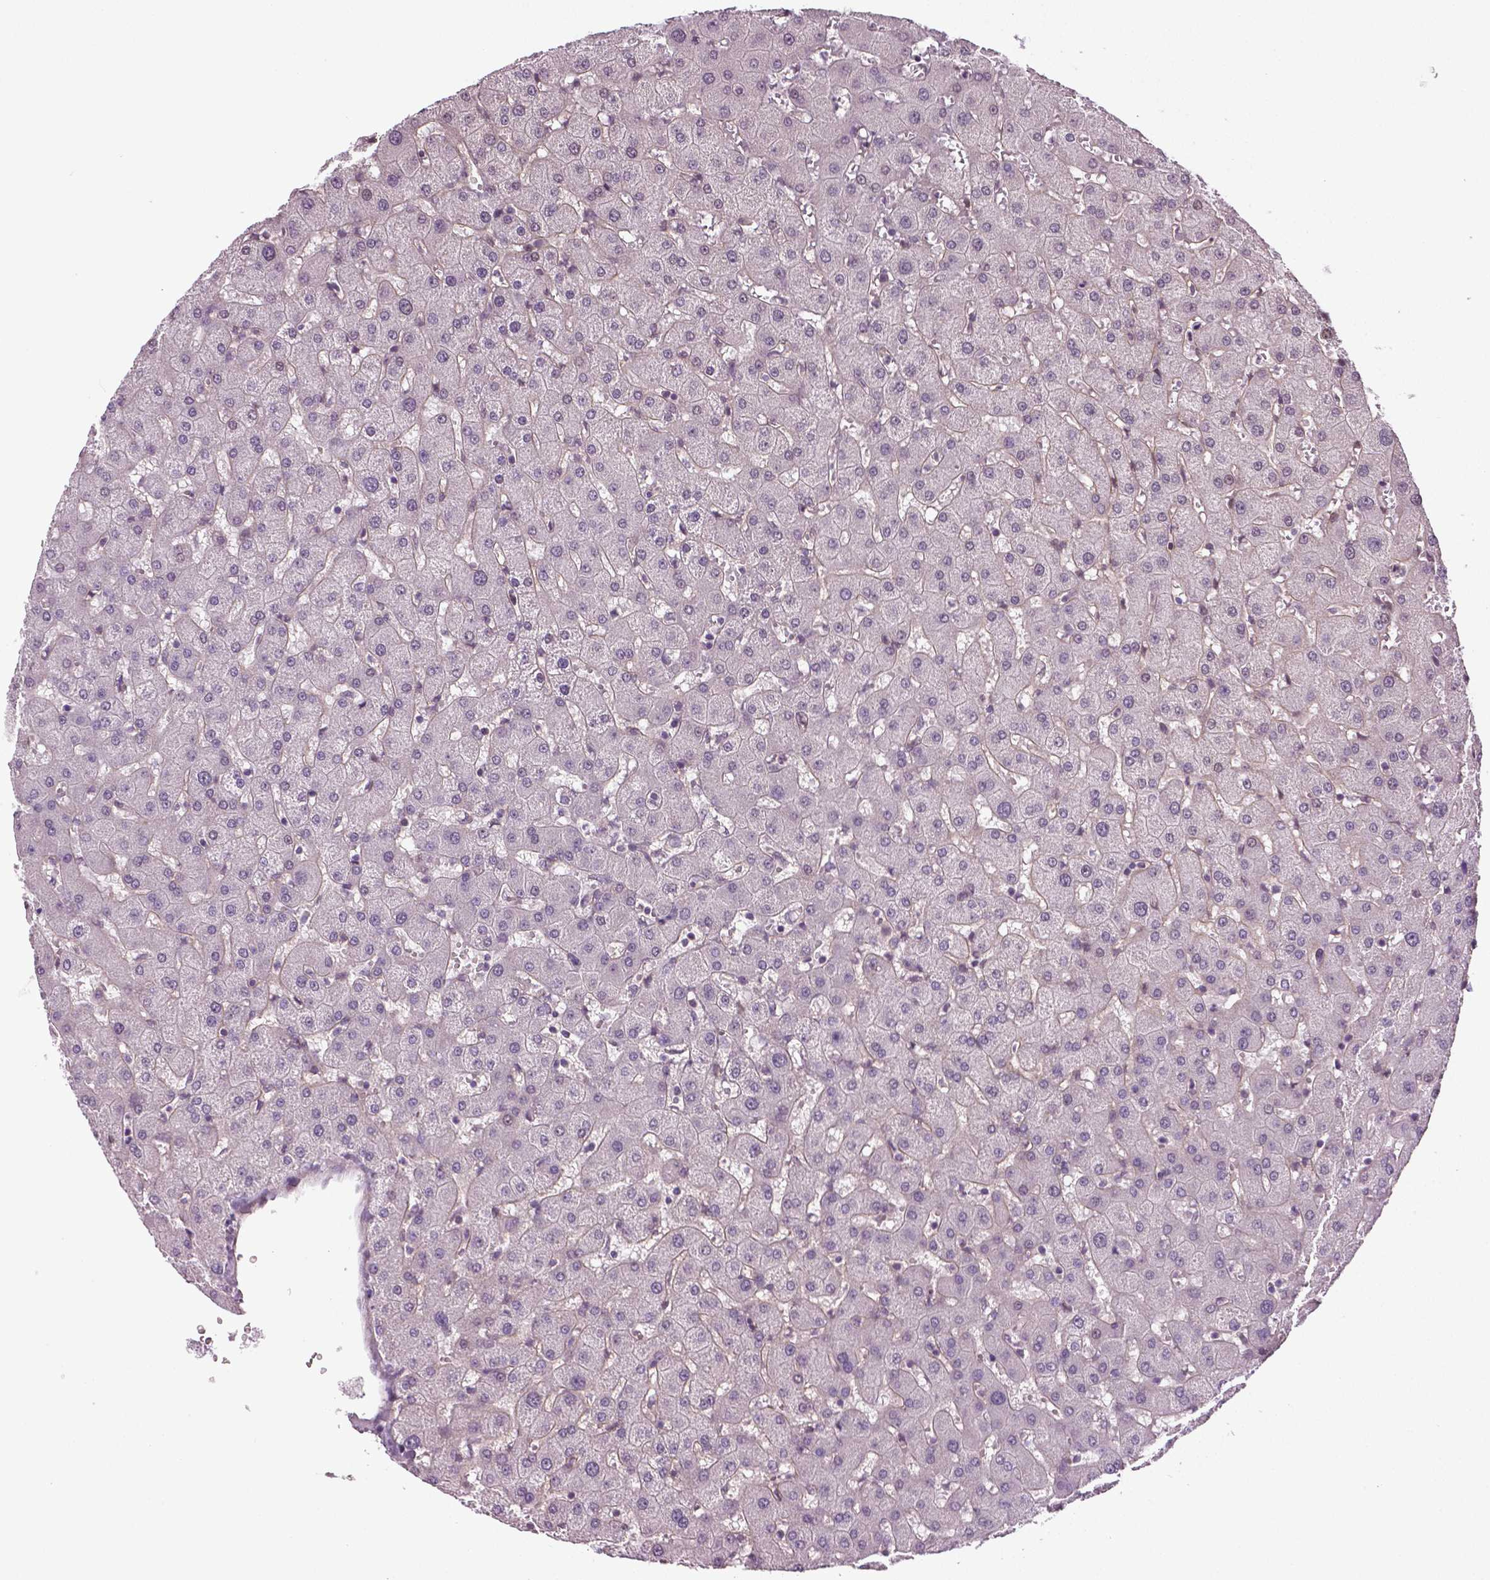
{"staining": {"intensity": "negative", "quantity": "none", "location": "none"}, "tissue": "liver", "cell_type": "Cholangiocytes", "image_type": "normal", "snomed": [{"axis": "morphology", "description": "Normal tissue, NOS"}, {"axis": "topography", "description": "Liver"}], "caption": "Immunohistochemistry (IHC) micrograph of benign liver: human liver stained with DAB (3,3'-diaminobenzidine) exhibits no significant protein positivity in cholangiocytes.", "gene": "DLX5", "patient": {"sex": "female", "age": 63}}